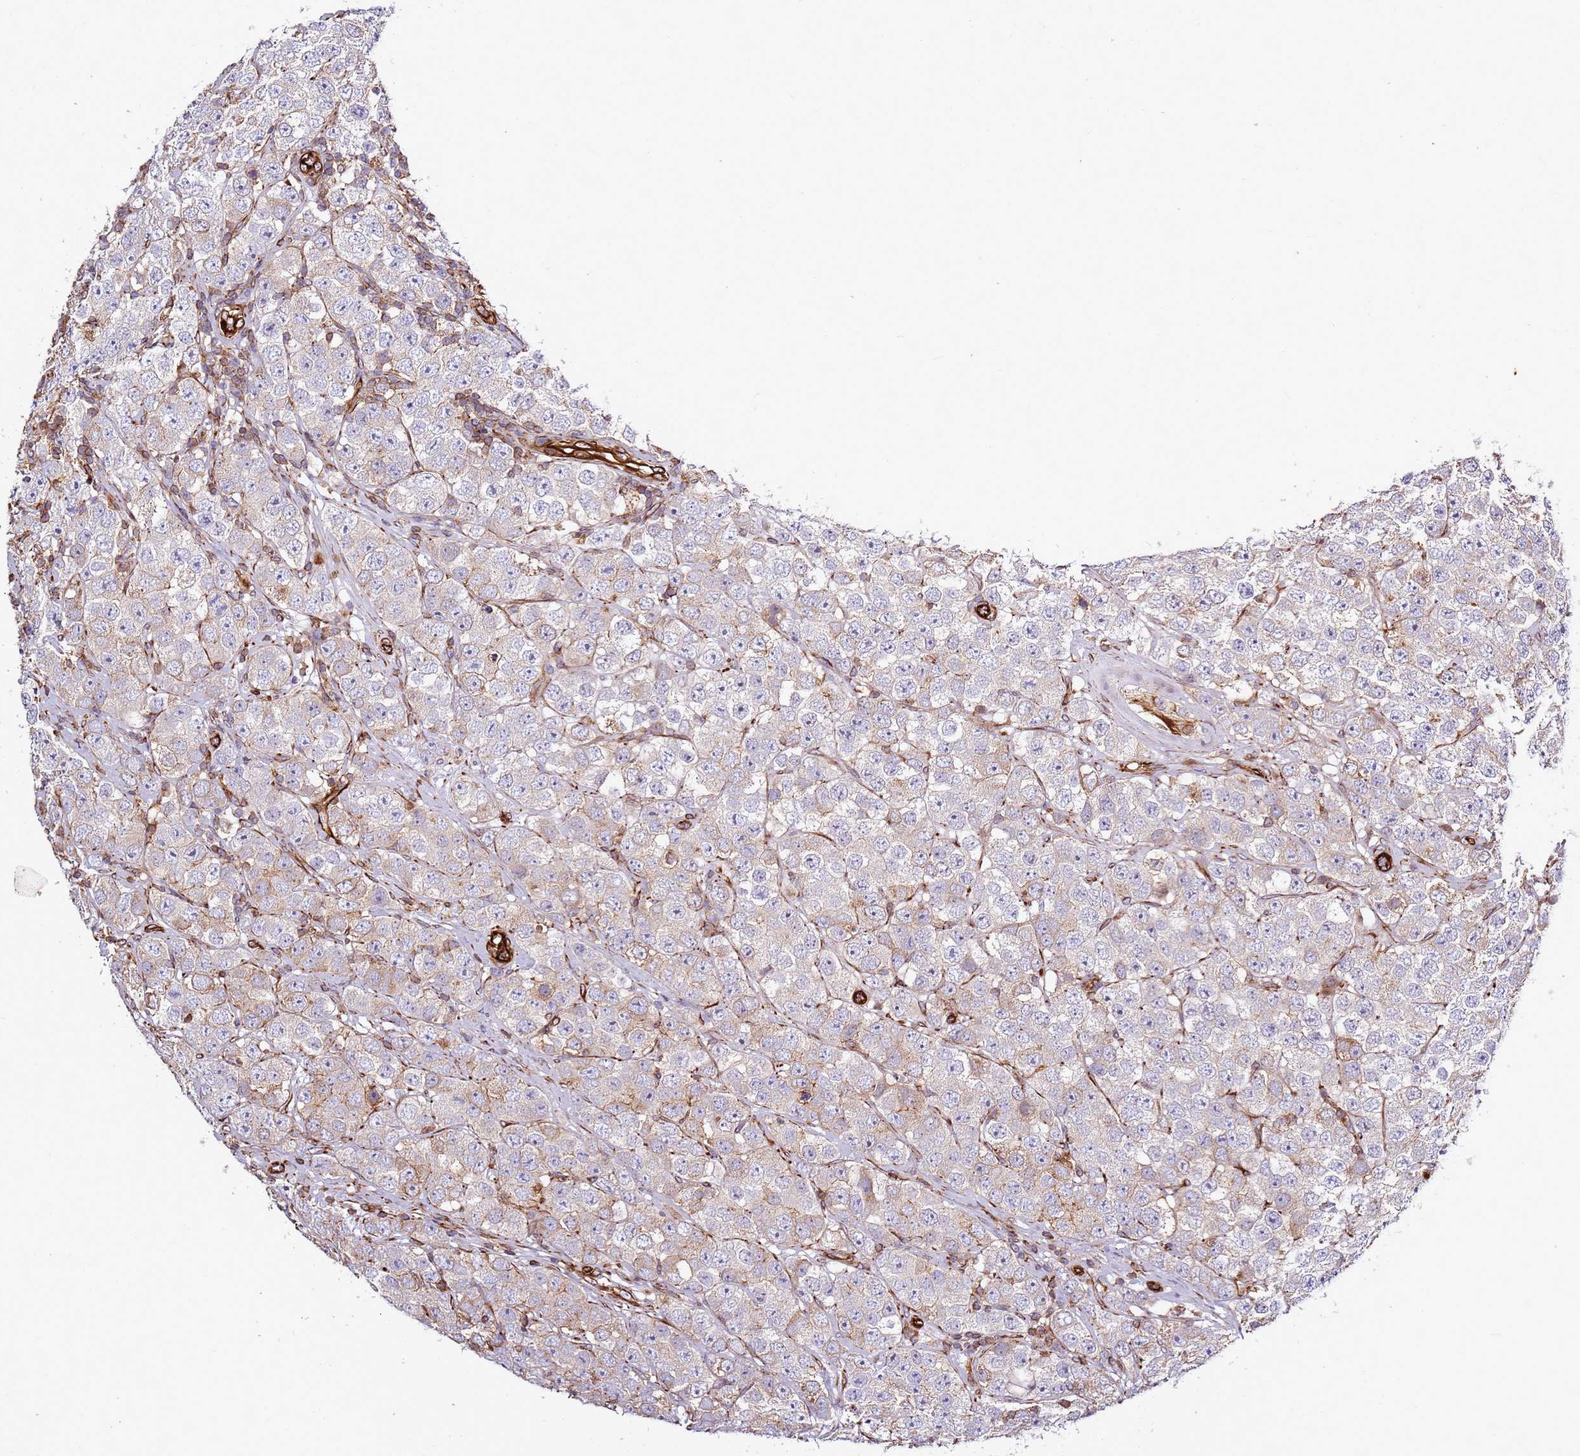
{"staining": {"intensity": "negative", "quantity": "none", "location": "none"}, "tissue": "testis cancer", "cell_type": "Tumor cells", "image_type": "cancer", "snomed": [{"axis": "morphology", "description": "Seminoma, NOS"}, {"axis": "topography", "description": "Testis"}], "caption": "This histopathology image is of testis cancer stained with IHC to label a protein in brown with the nuclei are counter-stained blue. There is no staining in tumor cells. (DAB (3,3'-diaminobenzidine) immunohistochemistry (IHC), high magnification).", "gene": "MRGPRE", "patient": {"sex": "male", "age": 28}}